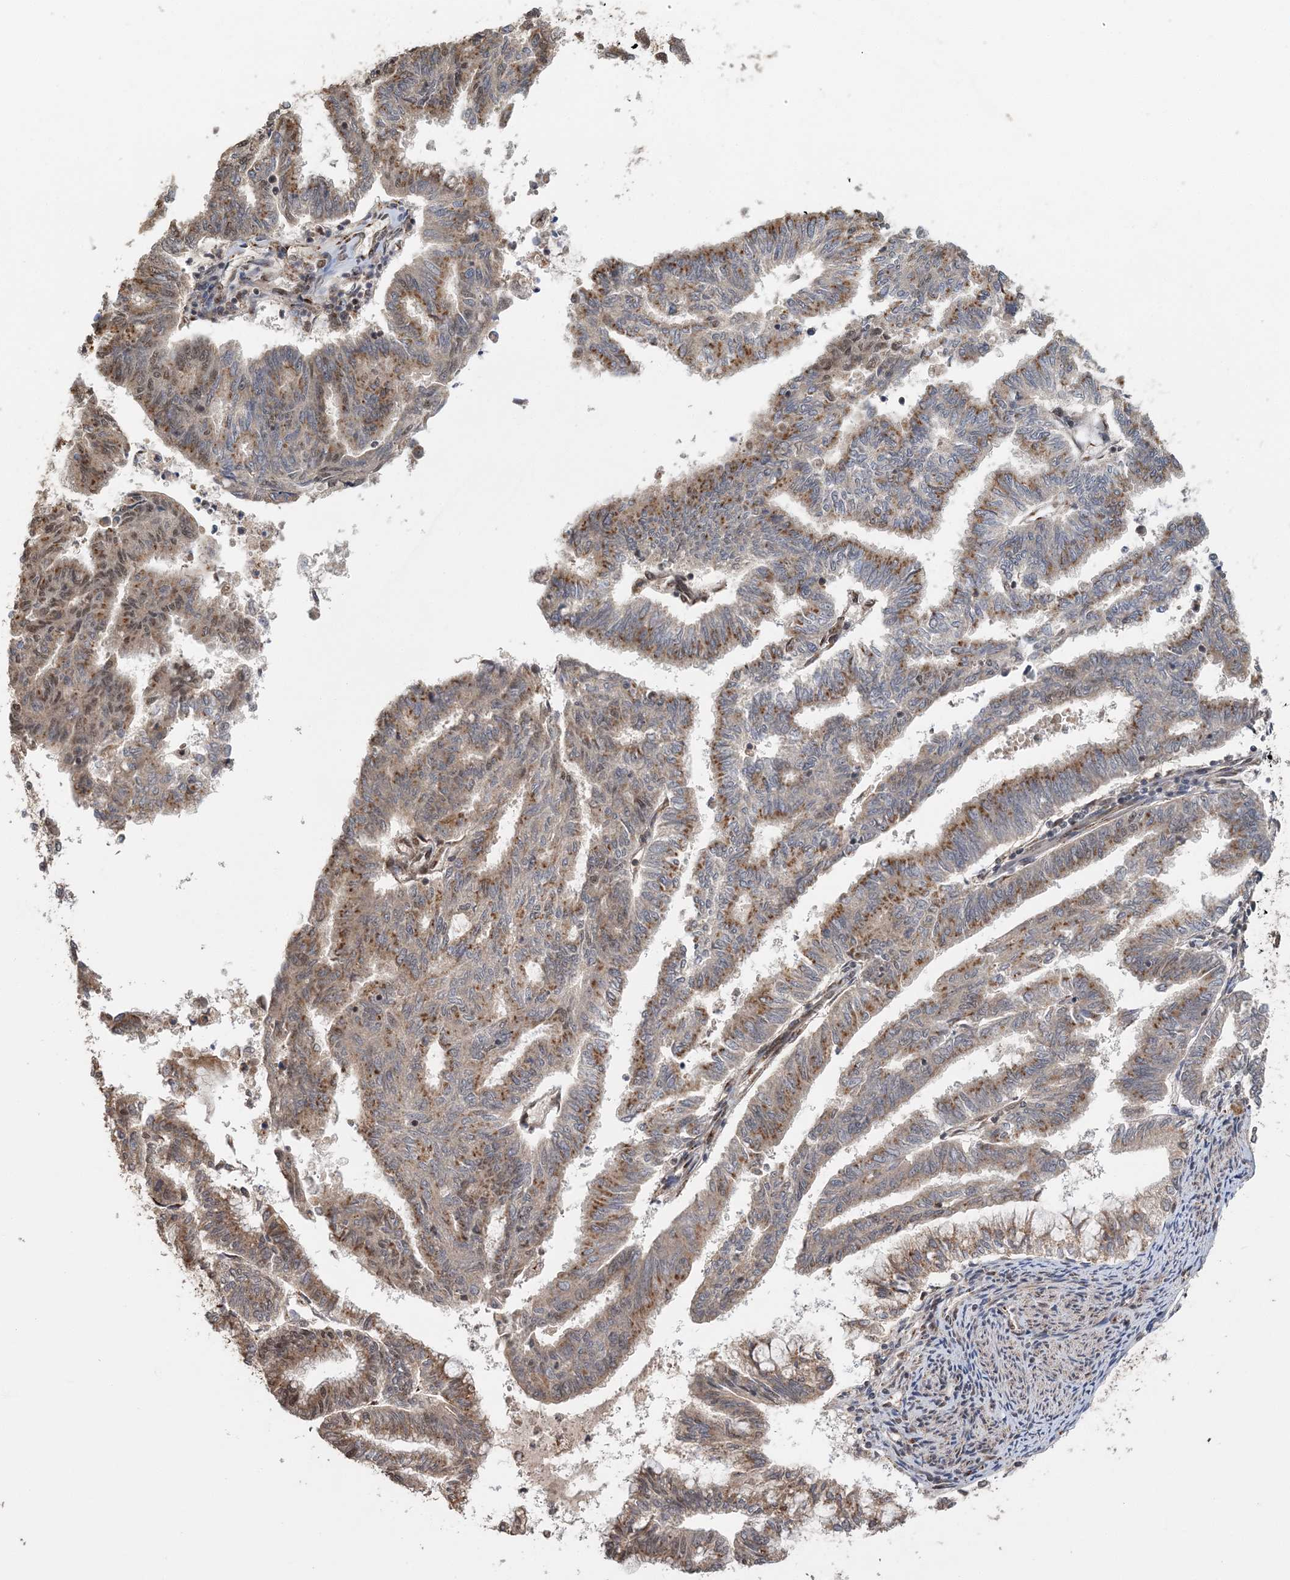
{"staining": {"intensity": "moderate", "quantity": ">75%", "location": "cytoplasmic/membranous,nuclear"}, "tissue": "endometrial cancer", "cell_type": "Tumor cells", "image_type": "cancer", "snomed": [{"axis": "morphology", "description": "Adenocarcinoma, NOS"}, {"axis": "topography", "description": "Endometrium"}], "caption": "A photomicrograph of human adenocarcinoma (endometrial) stained for a protein exhibits moderate cytoplasmic/membranous and nuclear brown staining in tumor cells.", "gene": "TSHZ2", "patient": {"sex": "female", "age": 79}}